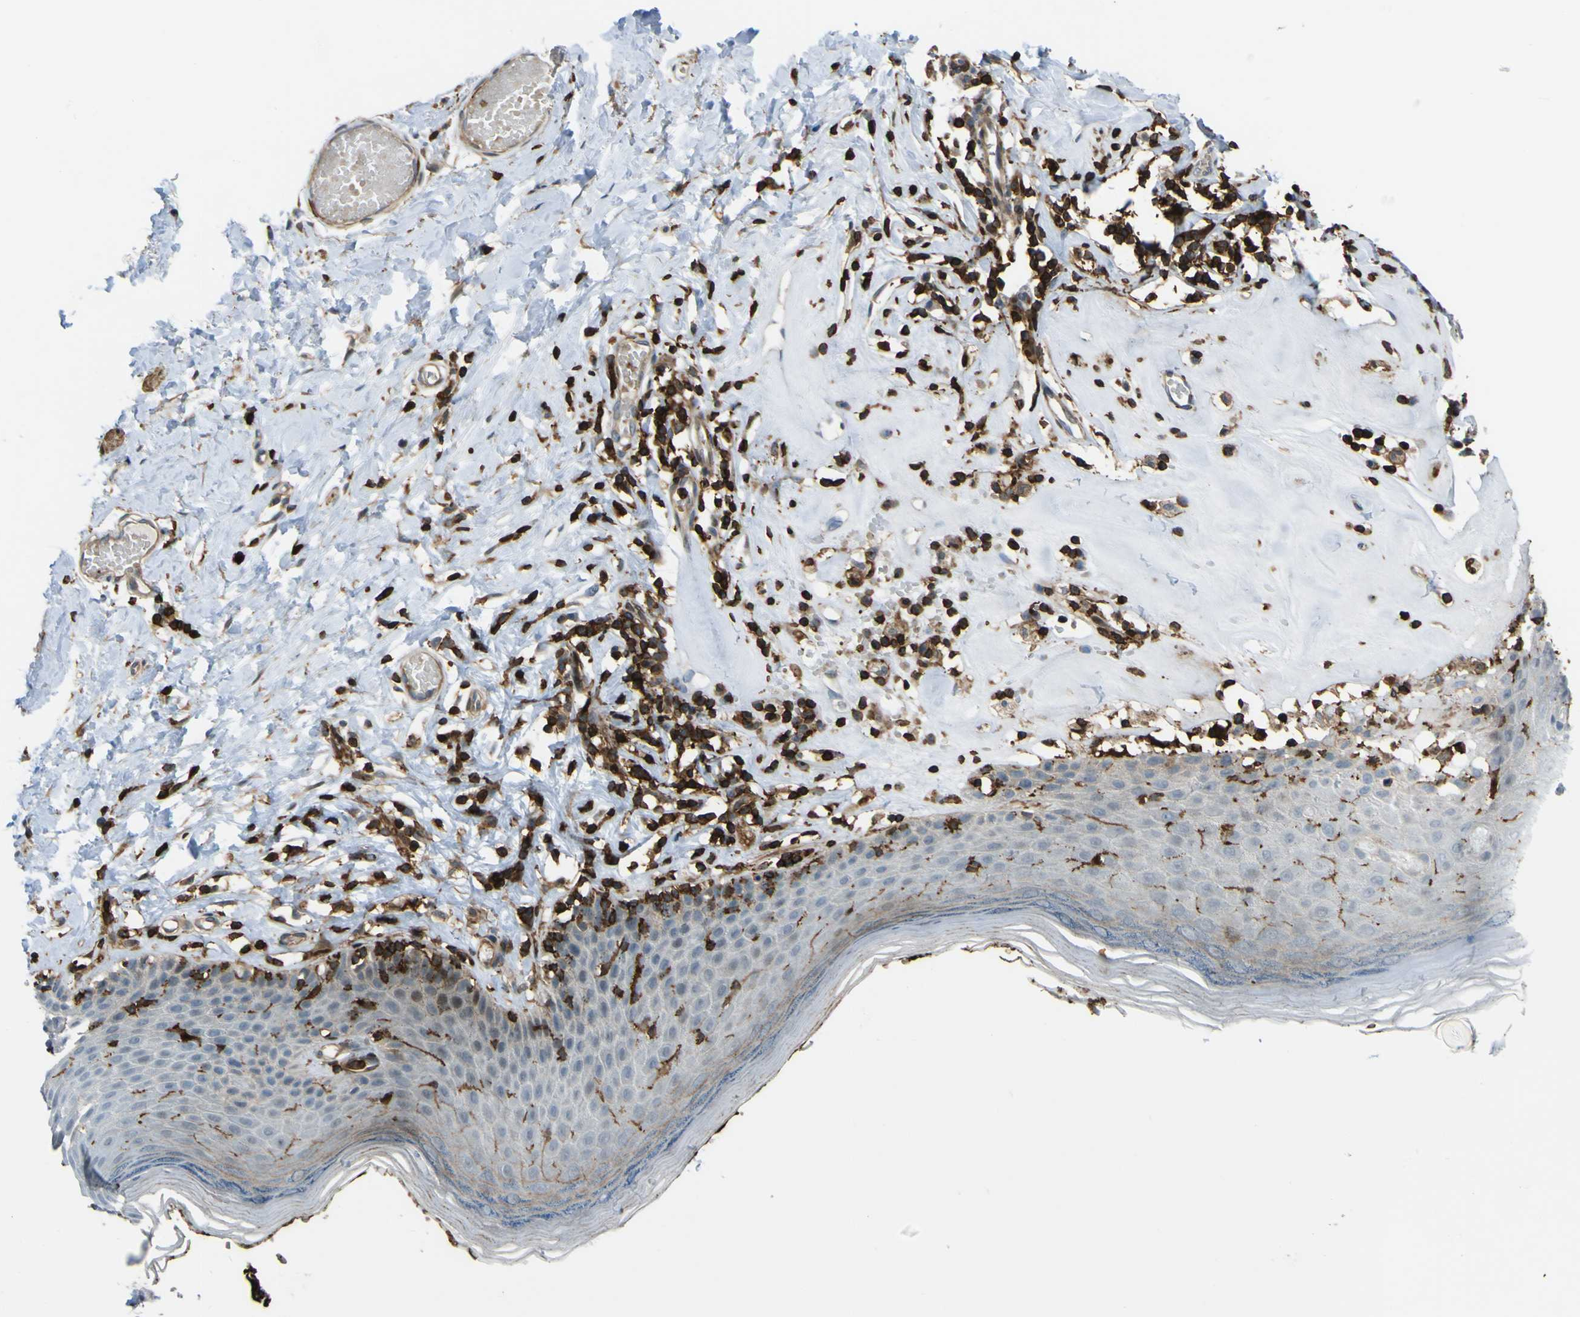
{"staining": {"intensity": "weak", "quantity": "<25%", "location": "cytoplasmic/membranous"}, "tissue": "skin", "cell_type": "Epidermal cells", "image_type": "normal", "snomed": [{"axis": "morphology", "description": "Normal tissue, NOS"}, {"axis": "morphology", "description": "Inflammation, NOS"}, {"axis": "topography", "description": "Vulva"}], "caption": "Immunohistochemical staining of benign human skin exhibits no significant positivity in epidermal cells.", "gene": "PCDHB5", "patient": {"sex": "female", "age": 84}}